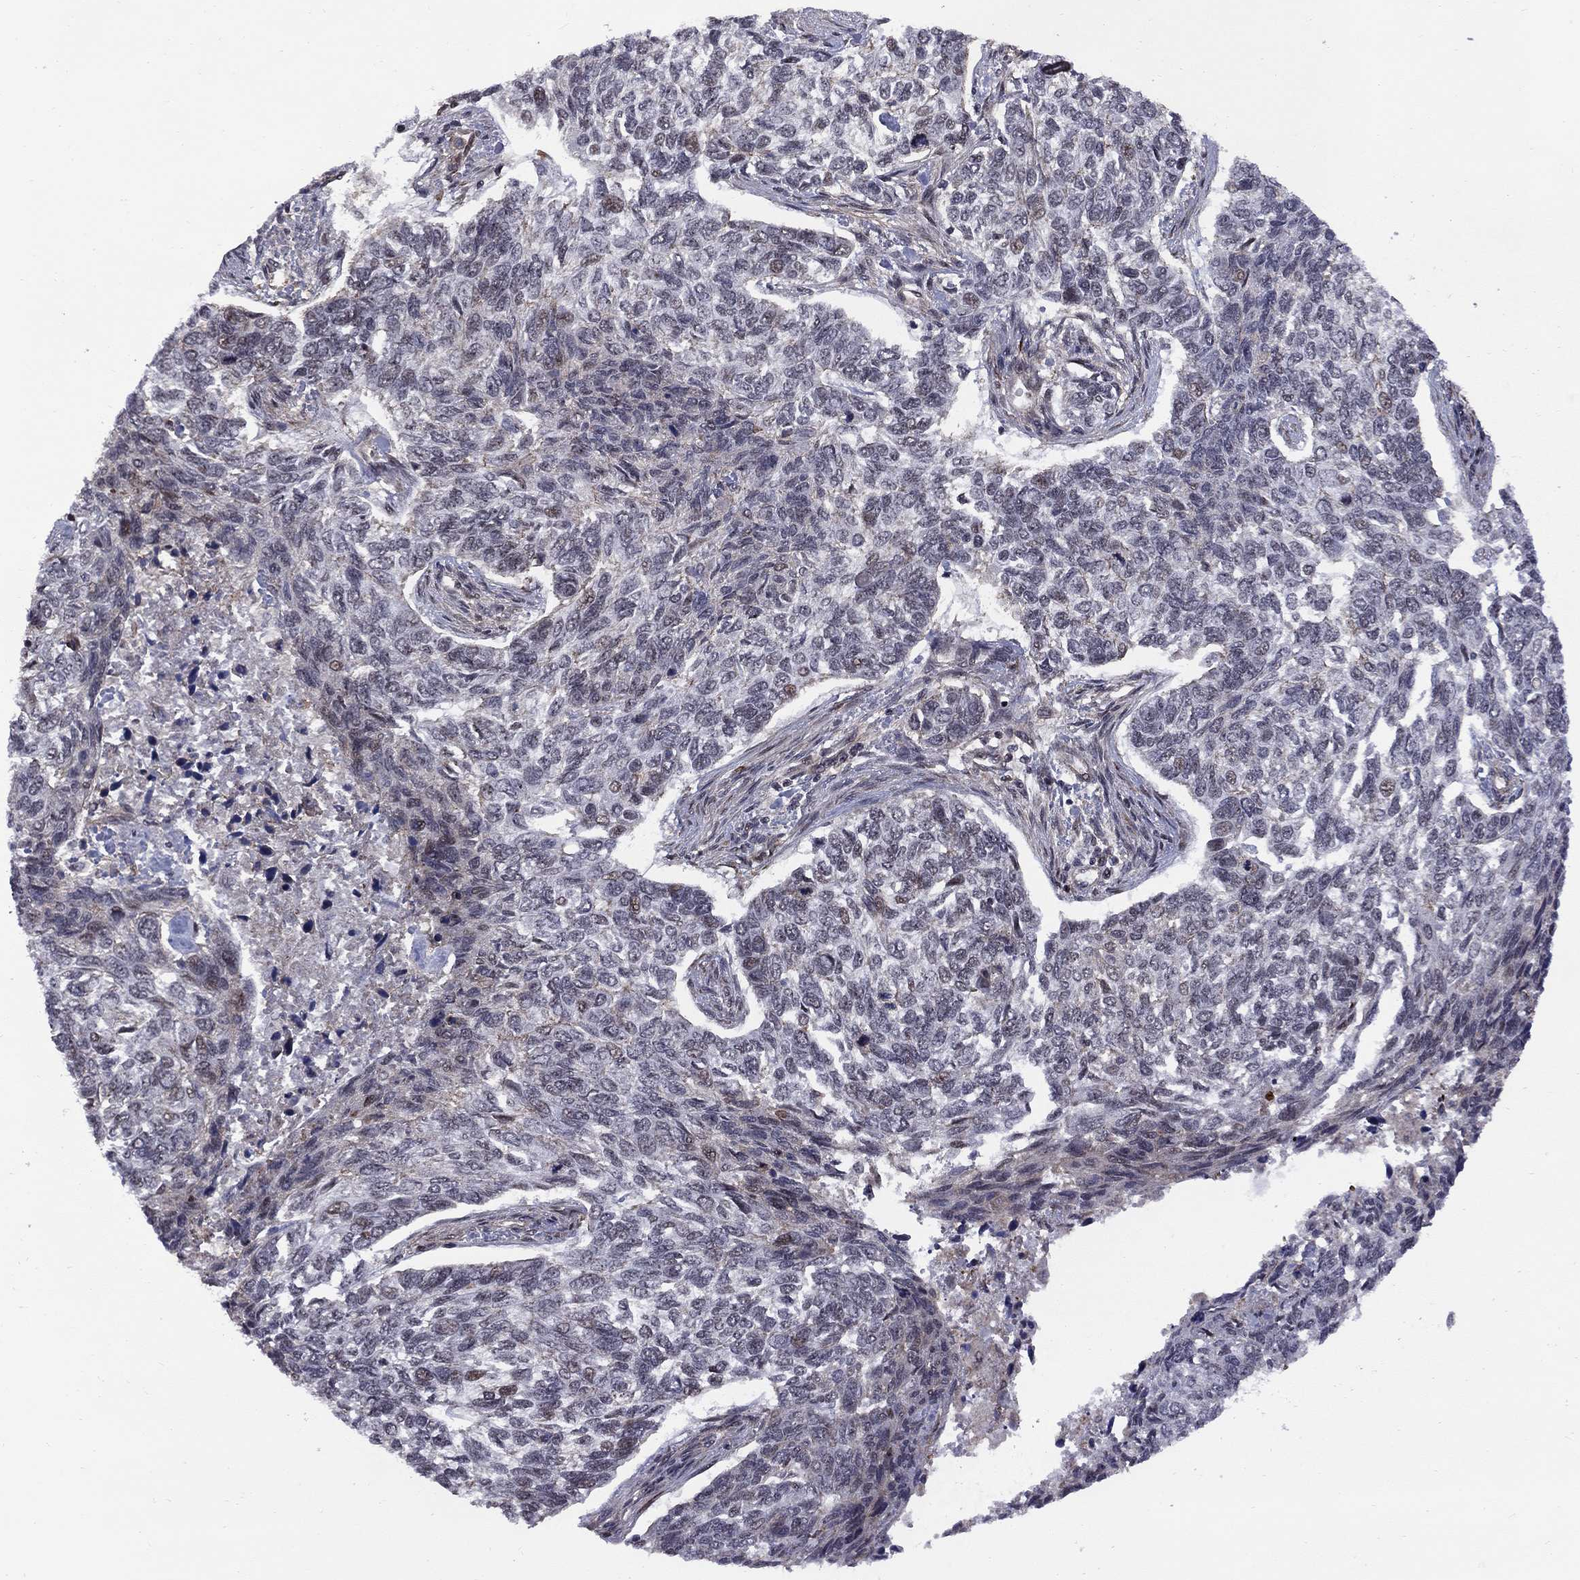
{"staining": {"intensity": "moderate", "quantity": "25%-75%", "location": "nuclear"}, "tissue": "skin cancer", "cell_type": "Tumor cells", "image_type": "cancer", "snomed": [{"axis": "morphology", "description": "Basal cell carcinoma"}, {"axis": "topography", "description": "Skin"}], "caption": "Protein staining exhibits moderate nuclear positivity in approximately 25%-75% of tumor cells in skin basal cell carcinoma.", "gene": "BRF1", "patient": {"sex": "female", "age": 65}}